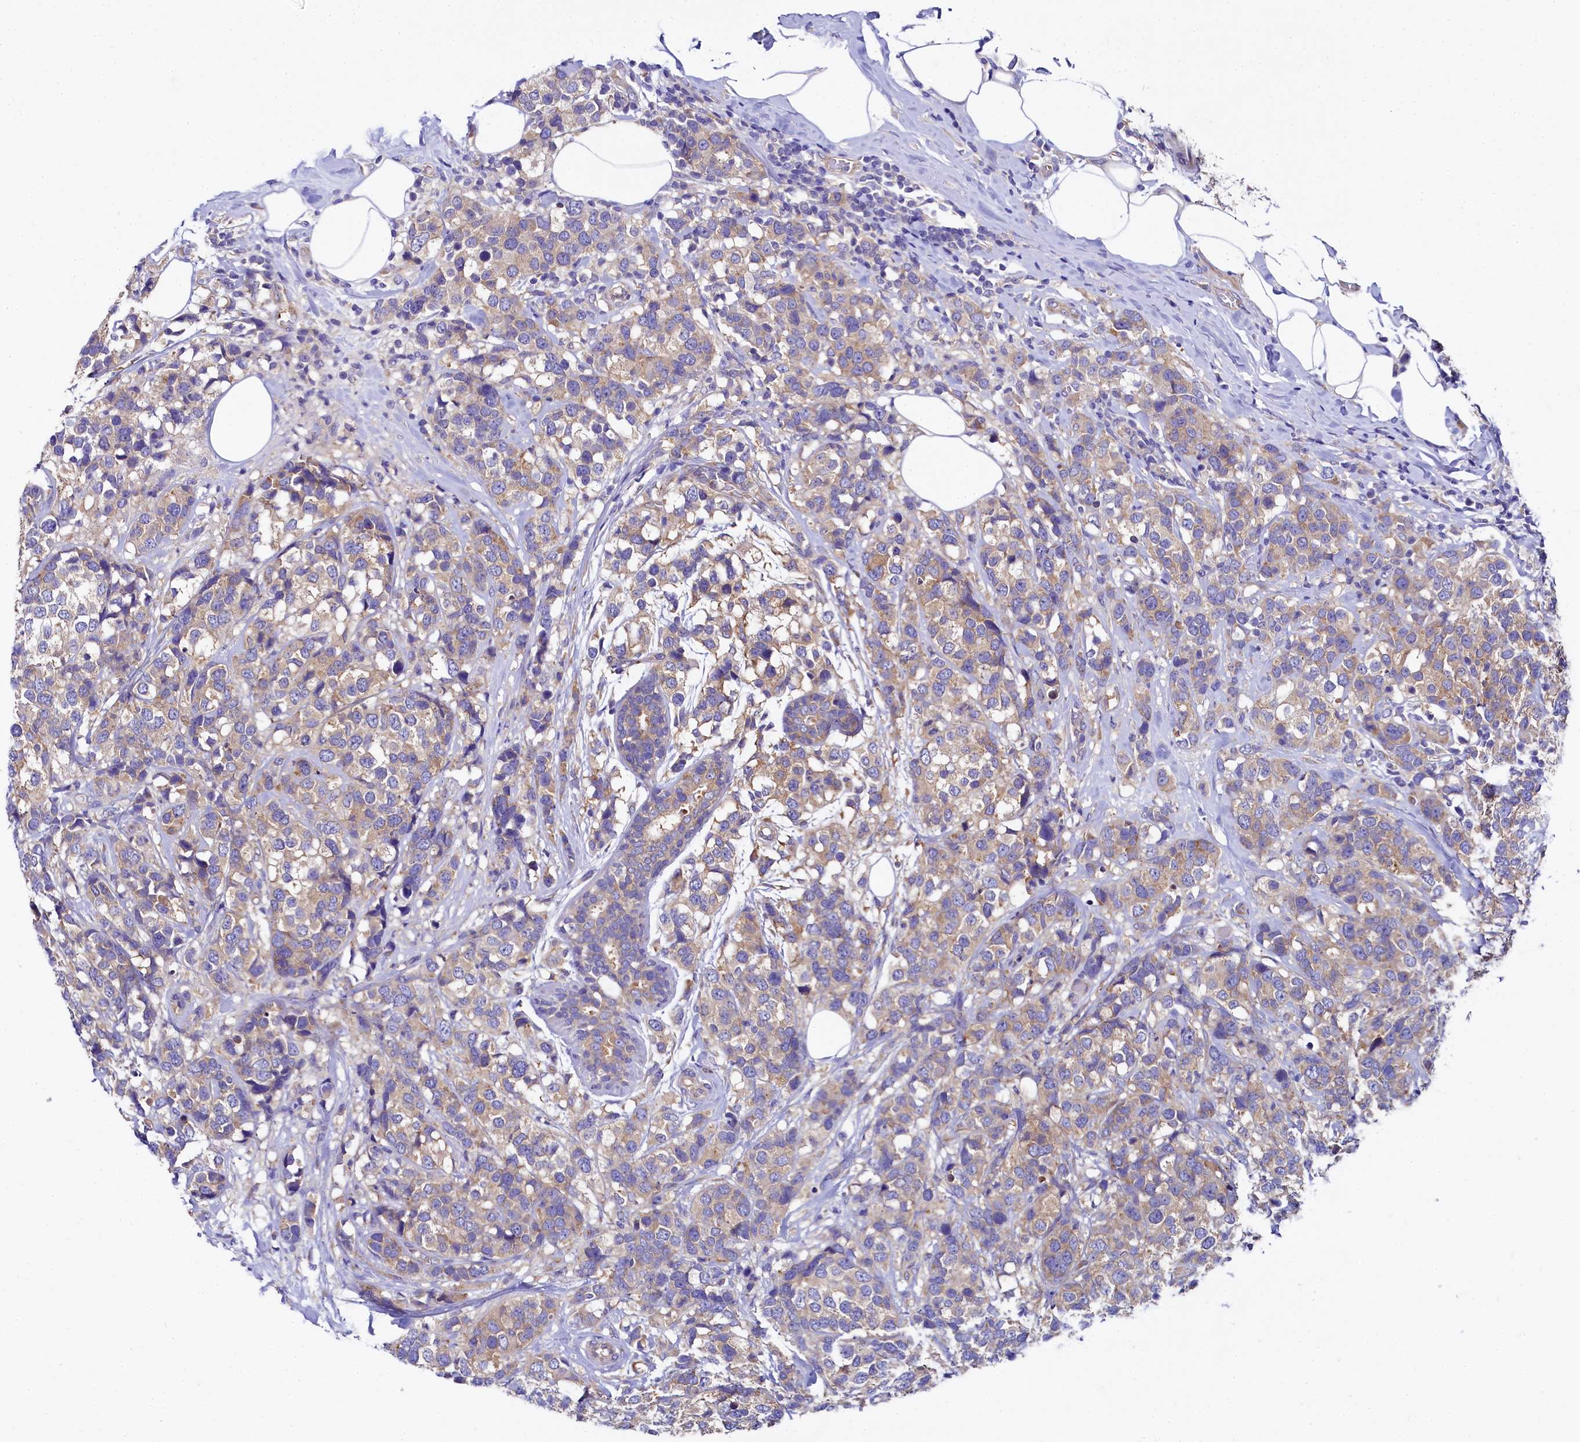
{"staining": {"intensity": "weak", "quantity": "25%-75%", "location": "cytoplasmic/membranous"}, "tissue": "breast cancer", "cell_type": "Tumor cells", "image_type": "cancer", "snomed": [{"axis": "morphology", "description": "Lobular carcinoma"}, {"axis": "topography", "description": "Breast"}], "caption": "Immunohistochemistry histopathology image of neoplastic tissue: breast lobular carcinoma stained using immunohistochemistry reveals low levels of weak protein expression localized specifically in the cytoplasmic/membranous of tumor cells, appearing as a cytoplasmic/membranous brown color.", "gene": "QARS1", "patient": {"sex": "female", "age": 59}}